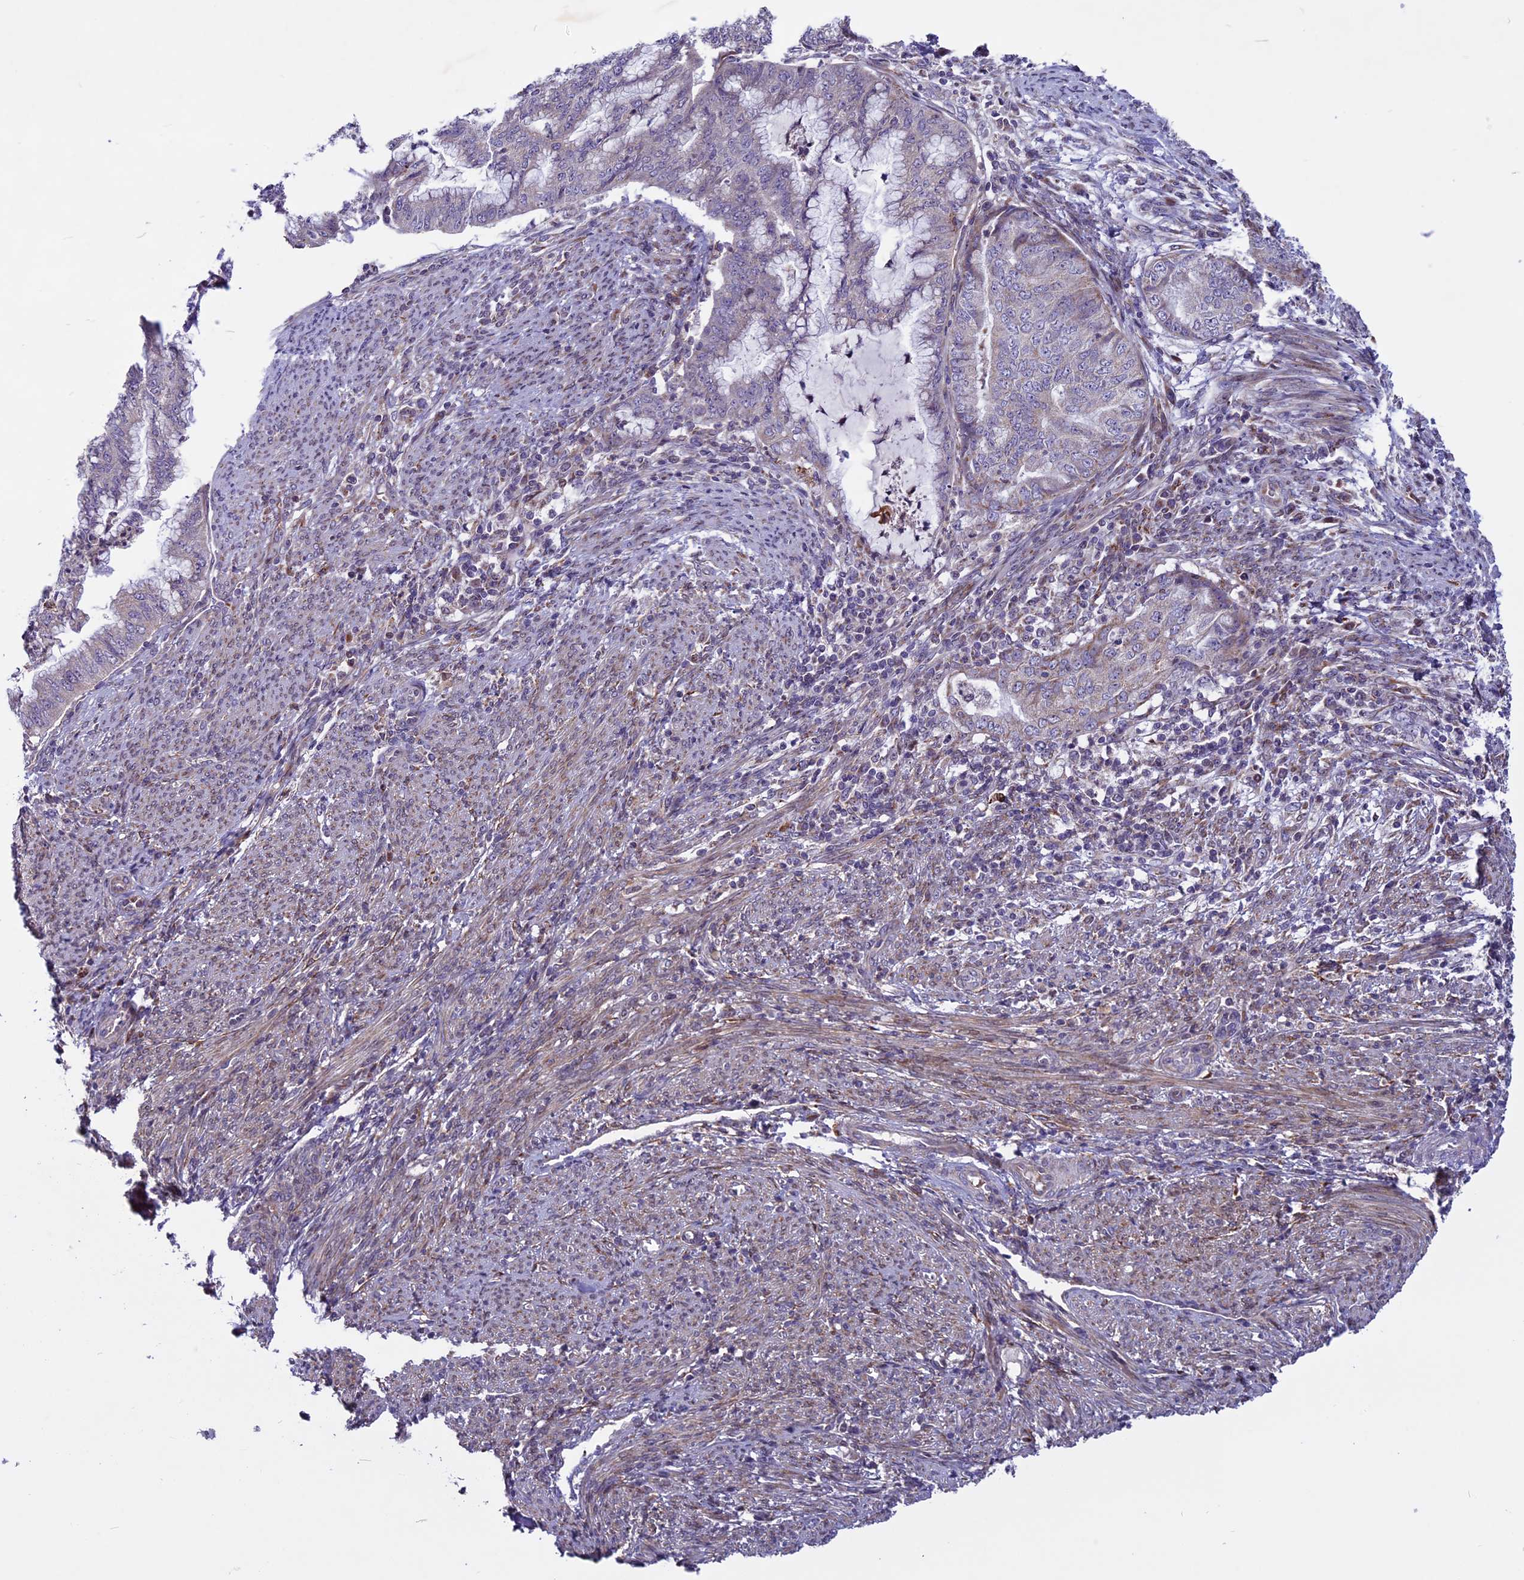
{"staining": {"intensity": "weak", "quantity": "<25%", "location": "cytoplasmic/membranous"}, "tissue": "endometrial cancer", "cell_type": "Tumor cells", "image_type": "cancer", "snomed": [{"axis": "morphology", "description": "Adenocarcinoma, NOS"}, {"axis": "topography", "description": "Endometrium"}], "caption": "Photomicrograph shows no significant protein positivity in tumor cells of endometrial cancer.", "gene": "MIEF2", "patient": {"sex": "female", "age": 79}}